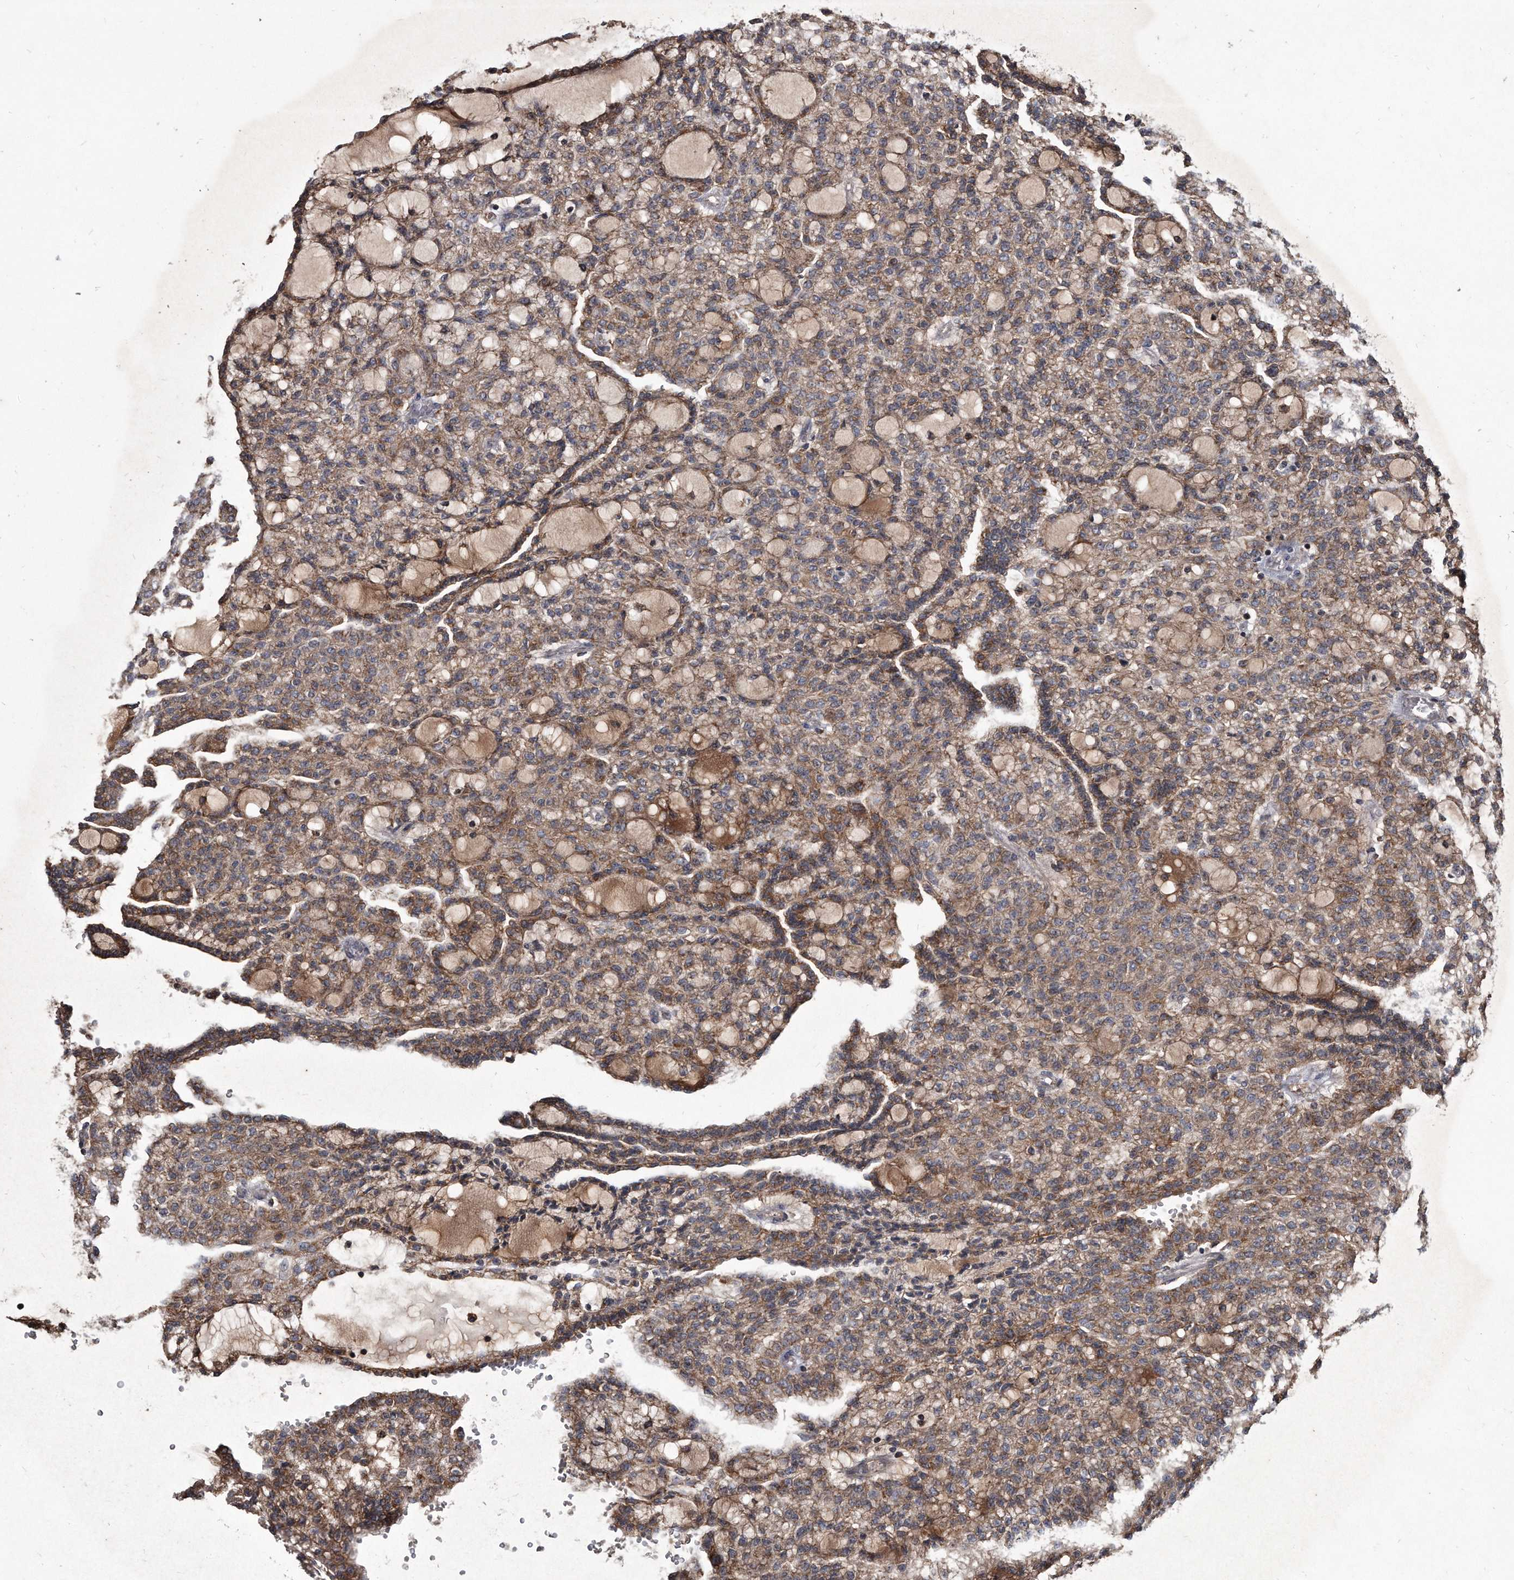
{"staining": {"intensity": "moderate", "quantity": ">75%", "location": "cytoplasmic/membranous"}, "tissue": "renal cancer", "cell_type": "Tumor cells", "image_type": "cancer", "snomed": [{"axis": "morphology", "description": "Adenocarcinoma, NOS"}, {"axis": "topography", "description": "Kidney"}], "caption": "Human adenocarcinoma (renal) stained with a protein marker reveals moderate staining in tumor cells.", "gene": "FAM136A", "patient": {"sex": "male", "age": 63}}